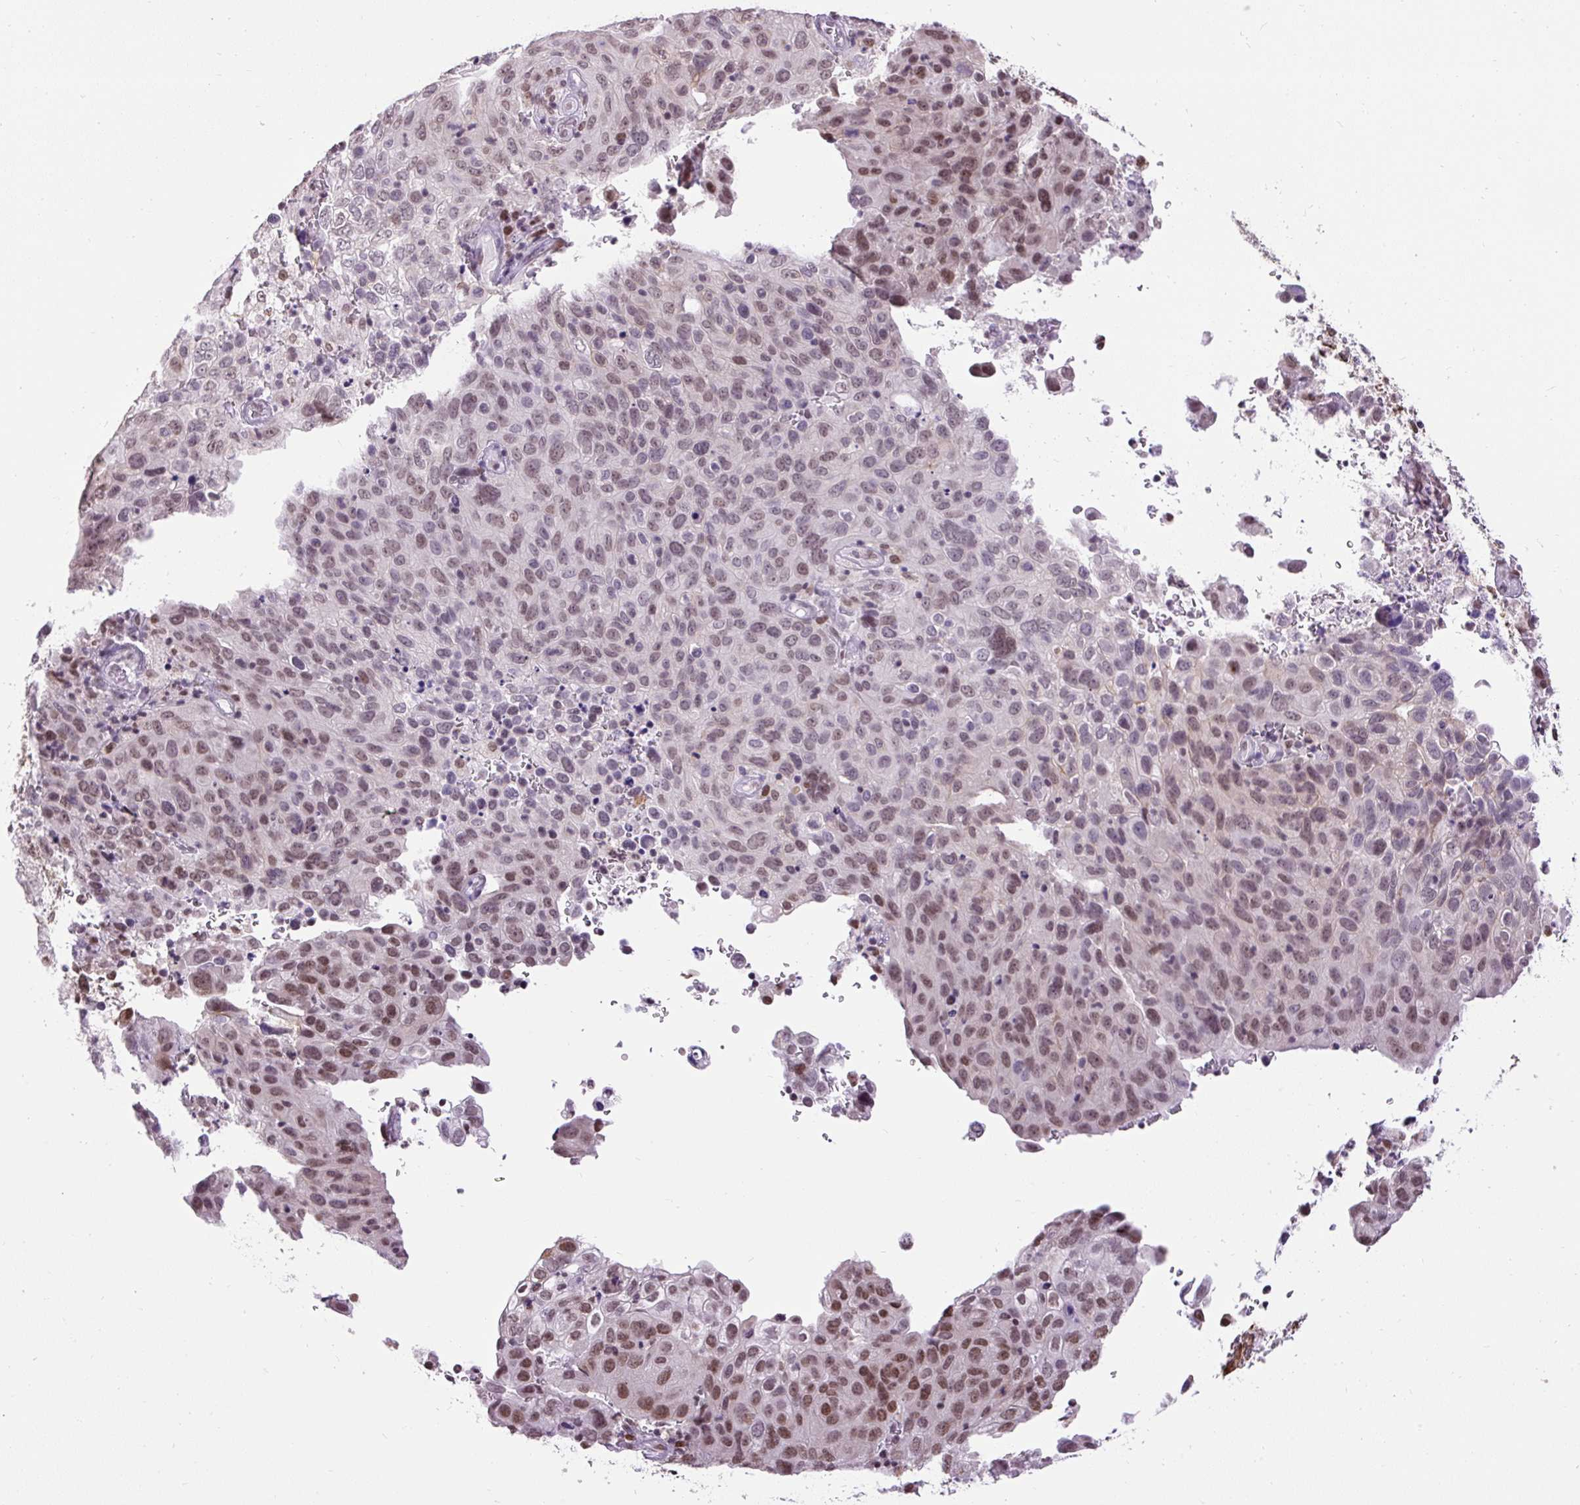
{"staining": {"intensity": "moderate", "quantity": ">75%", "location": "nuclear"}, "tissue": "cervical cancer", "cell_type": "Tumor cells", "image_type": "cancer", "snomed": [{"axis": "morphology", "description": "Squamous cell carcinoma, NOS"}, {"axis": "topography", "description": "Cervix"}], "caption": "A brown stain highlights moderate nuclear staining of a protein in human cervical cancer tumor cells.", "gene": "ZNF672", "patient": {"sex": "female", "age": 44}}